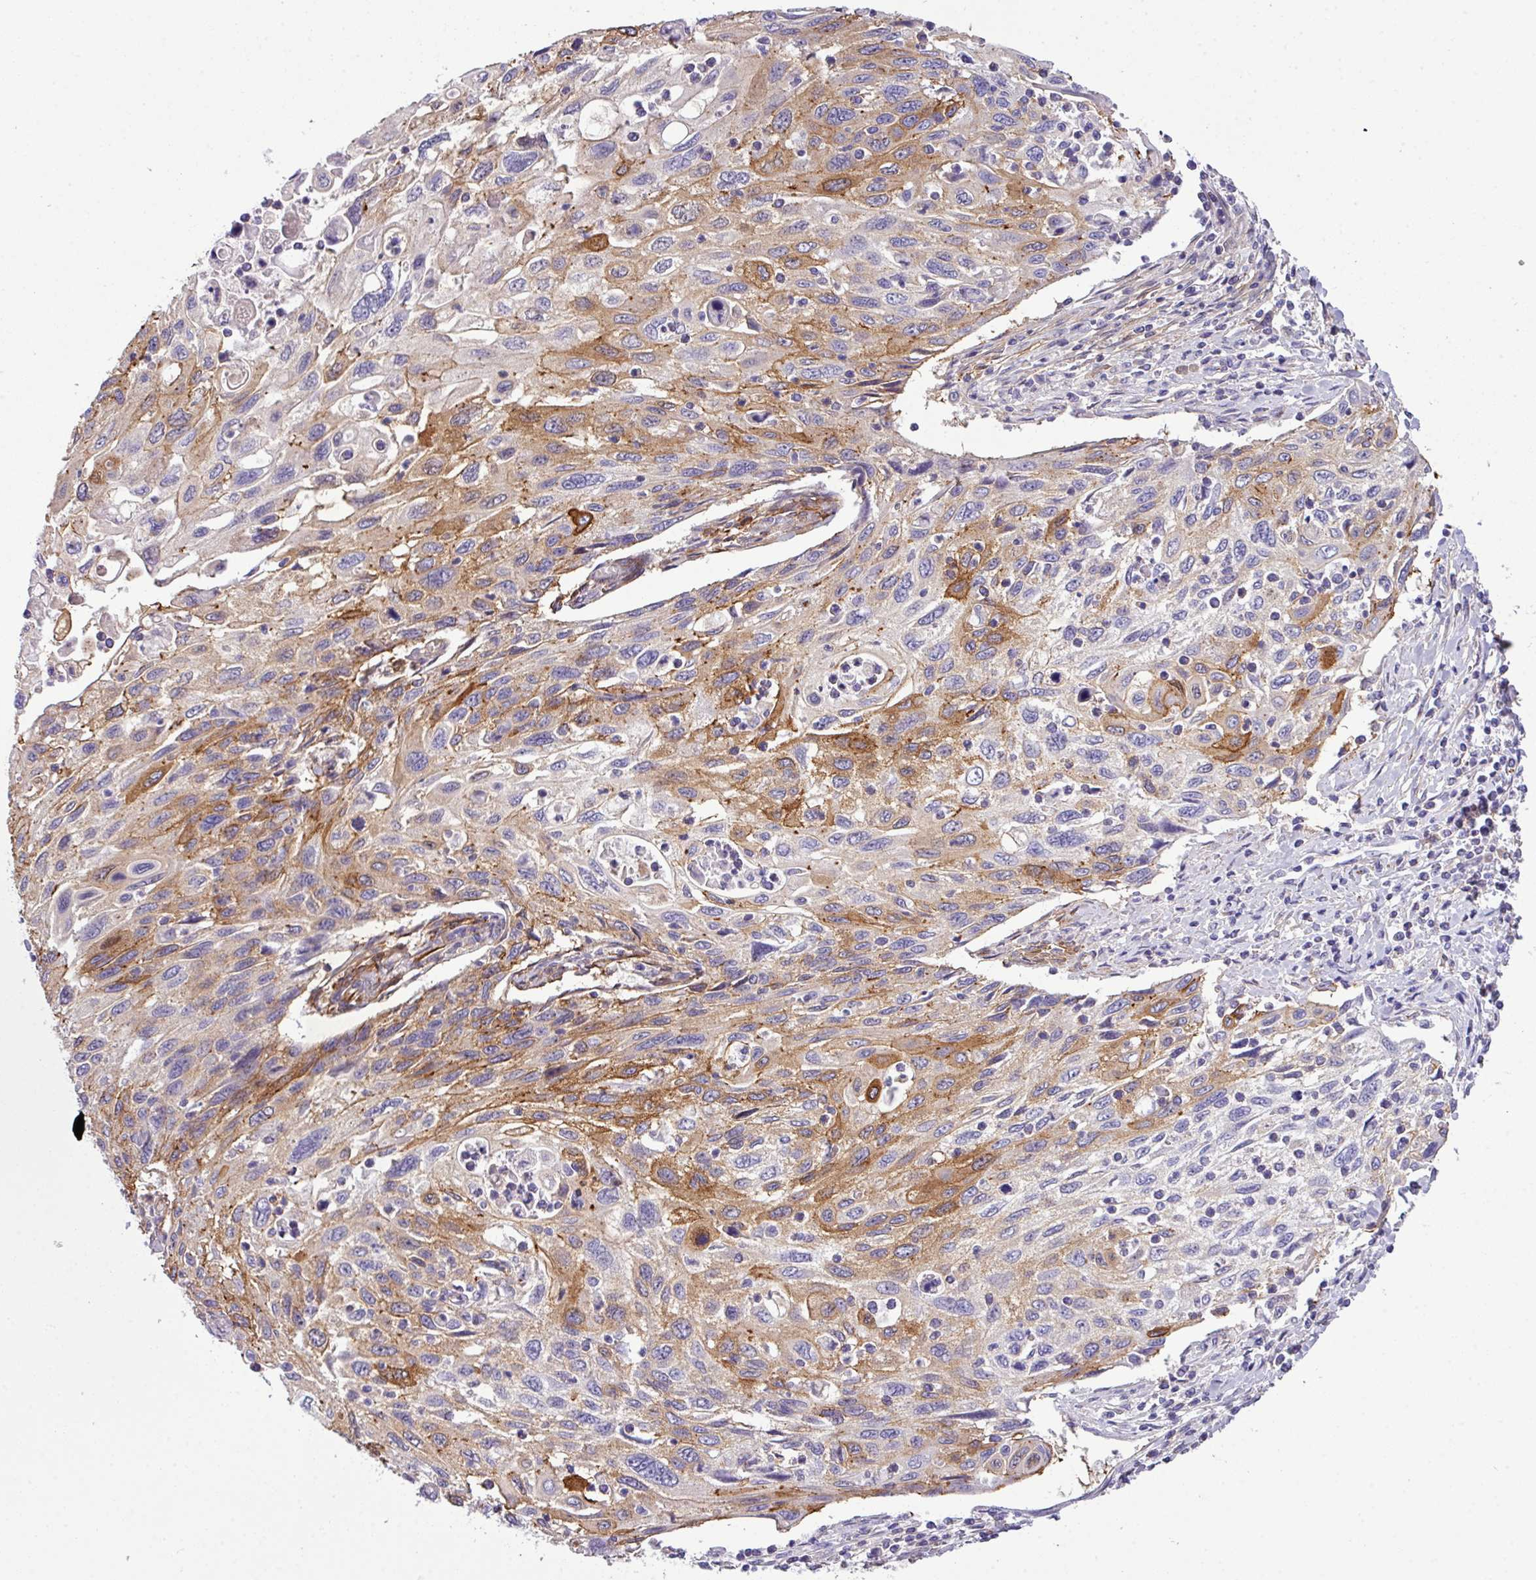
{"staining": {"intensity": "moderate", "quantity": "25%-75%", "location": "cytoplasmic/membranous"}, "tissue": "cervical cancer", "cell_type": "Tumor cells", "image_type": "cancer", "snomed": [{"axis": "morphology", "description": "Squamous cell carcinoma, NOS"}, {"axis": "topography", "description": "Cervix"}], "caption": "A brown stain highlights moderate cytoplasmic/membranous expression of a protein in cervical squamous cell carcinoma tumor cells. (DAB IHC with brightfield microscopy, high magnification).", "gene": "PARD6A", "patient": {"sex": "female", "age": 70}}